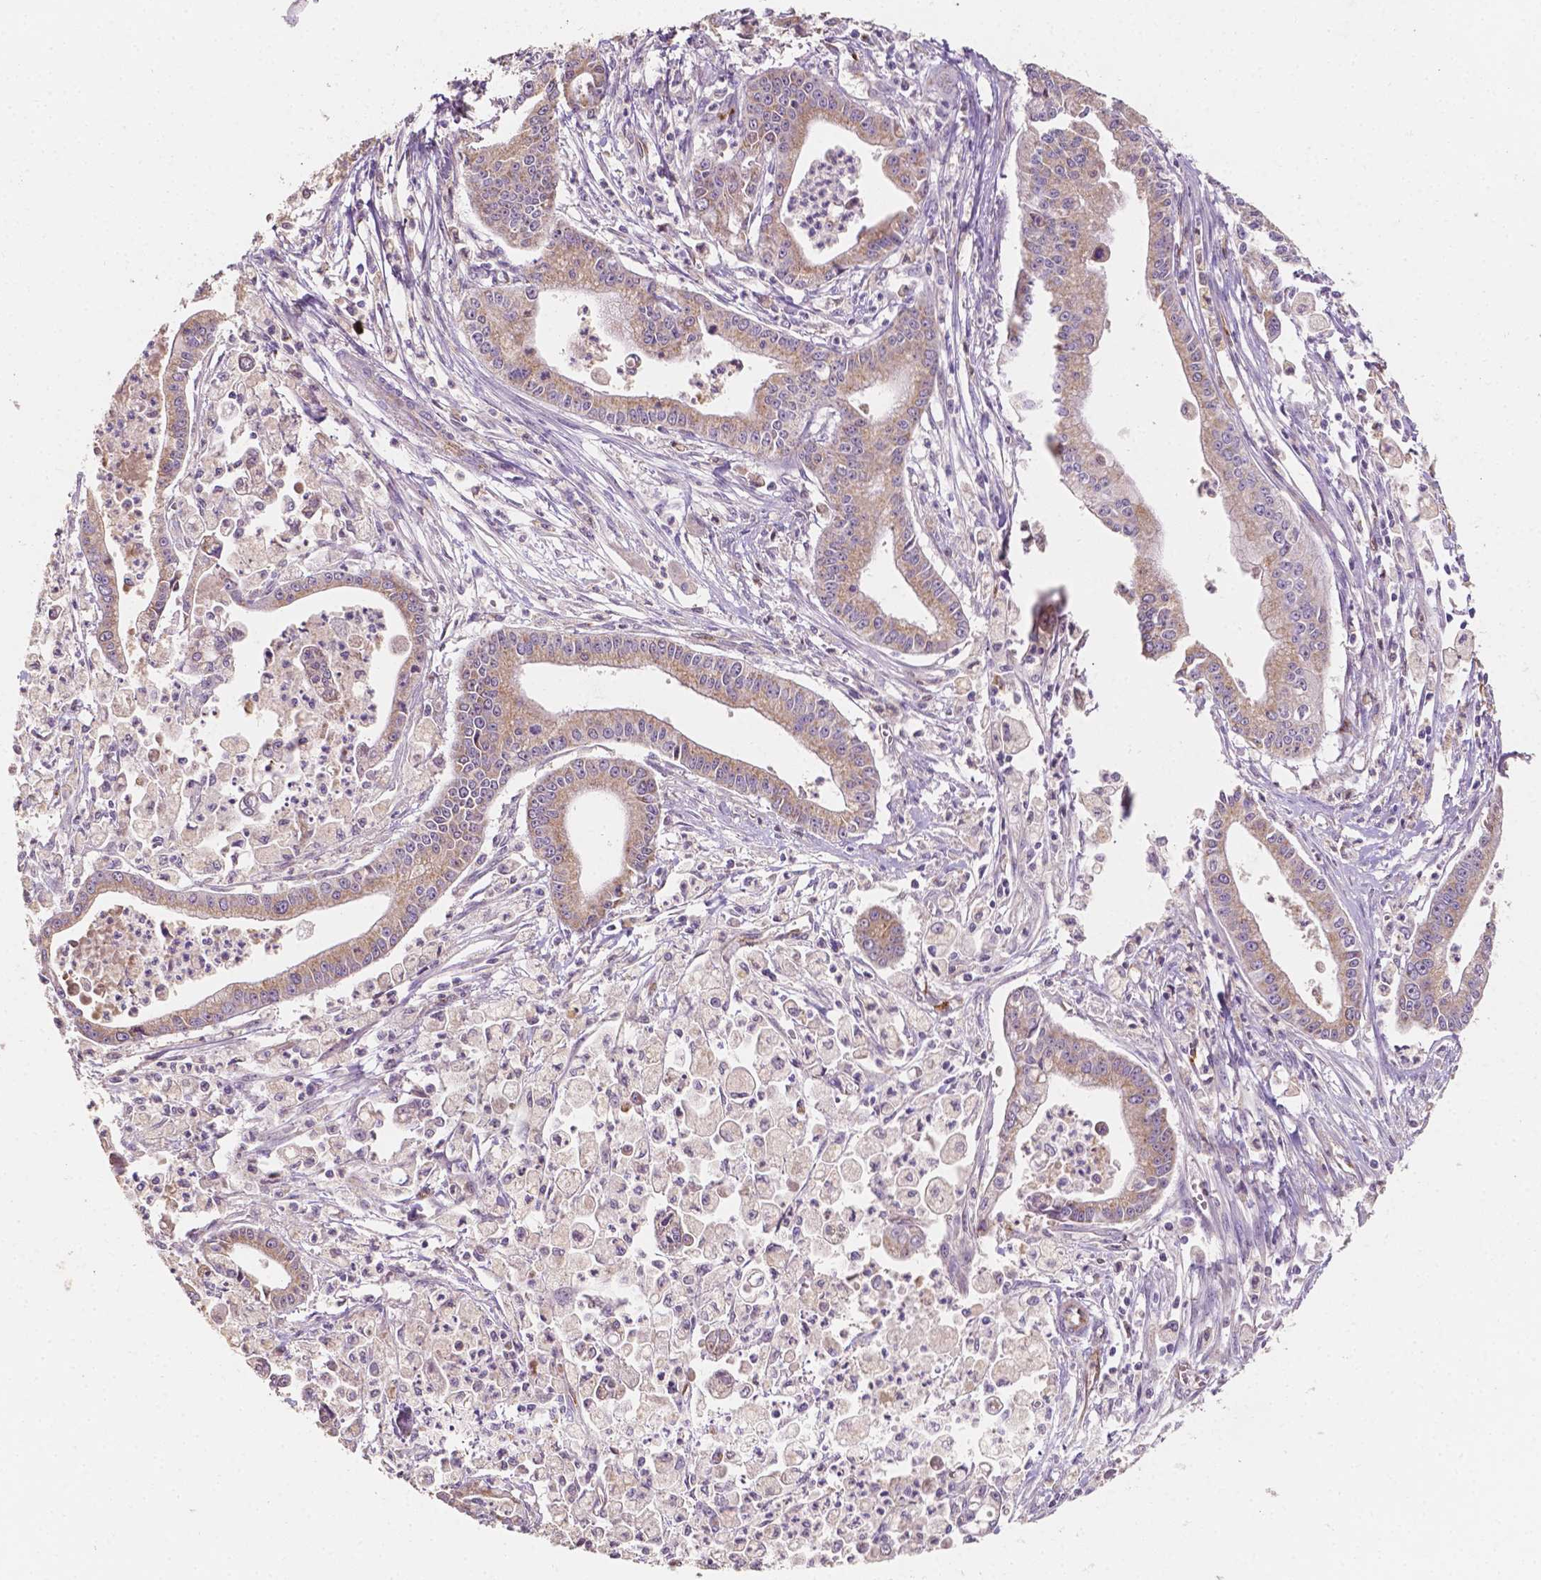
{"staining": {"intensity": "weak", "quantity": ">75%", "location": "cytoplasmic/membranous"}, "tissue": "pancreatic cancer", "cell_type": "Tumor cells", "image_type": "cancer", "snomed": [{"axis": "morphology", "description": "Adenocarcinoma, NOS"}, {"axis": "topography", "description": "Pancreas"}], "caption": "DAB immunohistochemical staining of human pancreatic adenocarcinoma exhibits weak cytoplasmic/membranous protein expression in approximately >75% of tumor cells. Immunohistochemistry (ihc) stains the protein of interest in brown and the nuclei are stained blue.", "gene": "SLC22A4", "patient": {"sex": "female", "age": 65}}